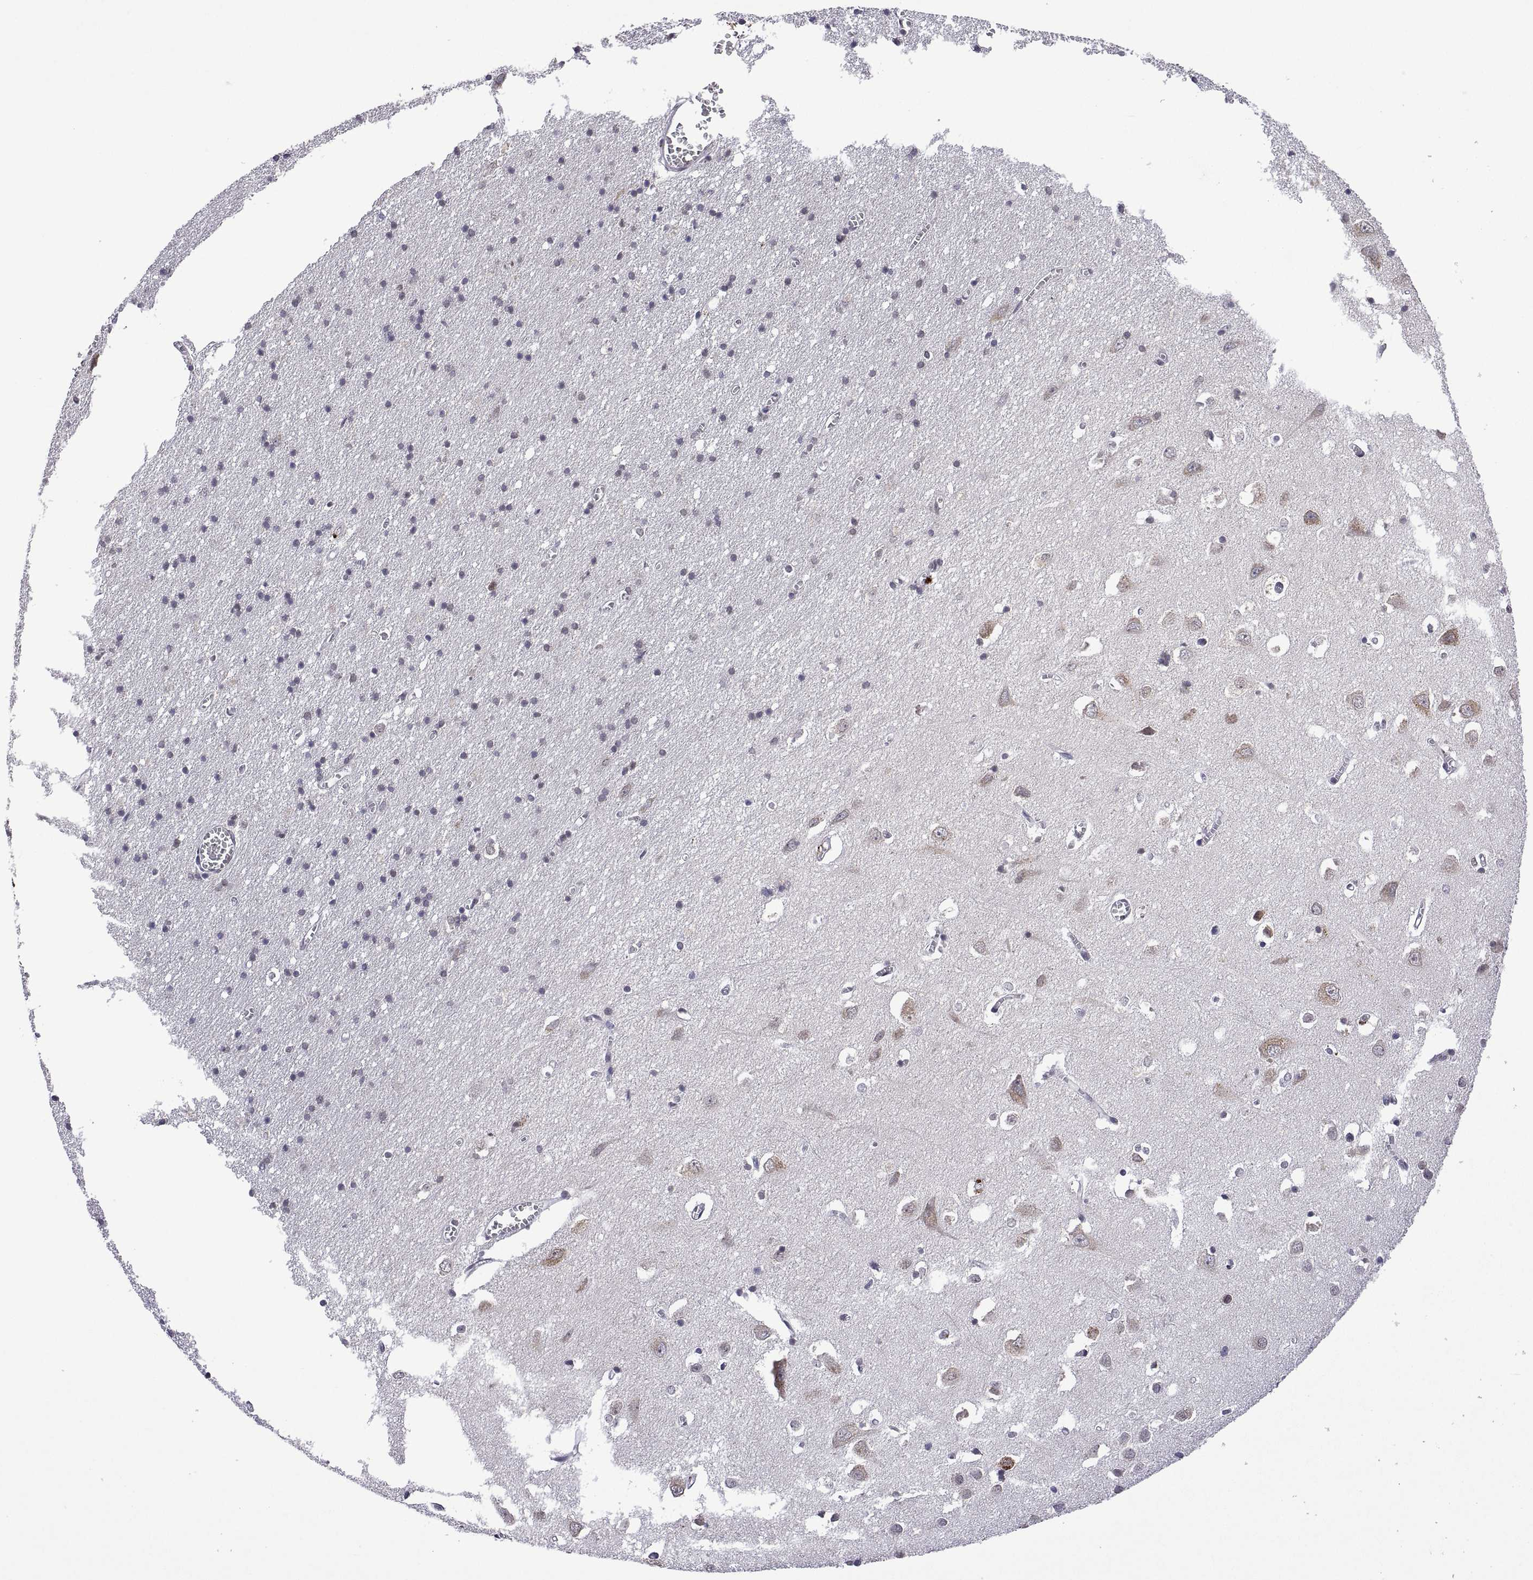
{"staining": {"intensity": "negative", "quantity": "none", "location": "none"}, "tissue": "cerebral cortex", "cell_type": "Endothelial cells", "image_type": "normal", "snomed": [{"axis": "morphology", "description": "Normal tissue, NOS"}, {"axis": "topography", "description": "Cerebral cortex"}], "caption": "IHC of benign human cerebral cortex demonstrates no positivity in endothelial cells.", "gene": "NR4A1", "patient": {"sex": "male", "age": 70}}